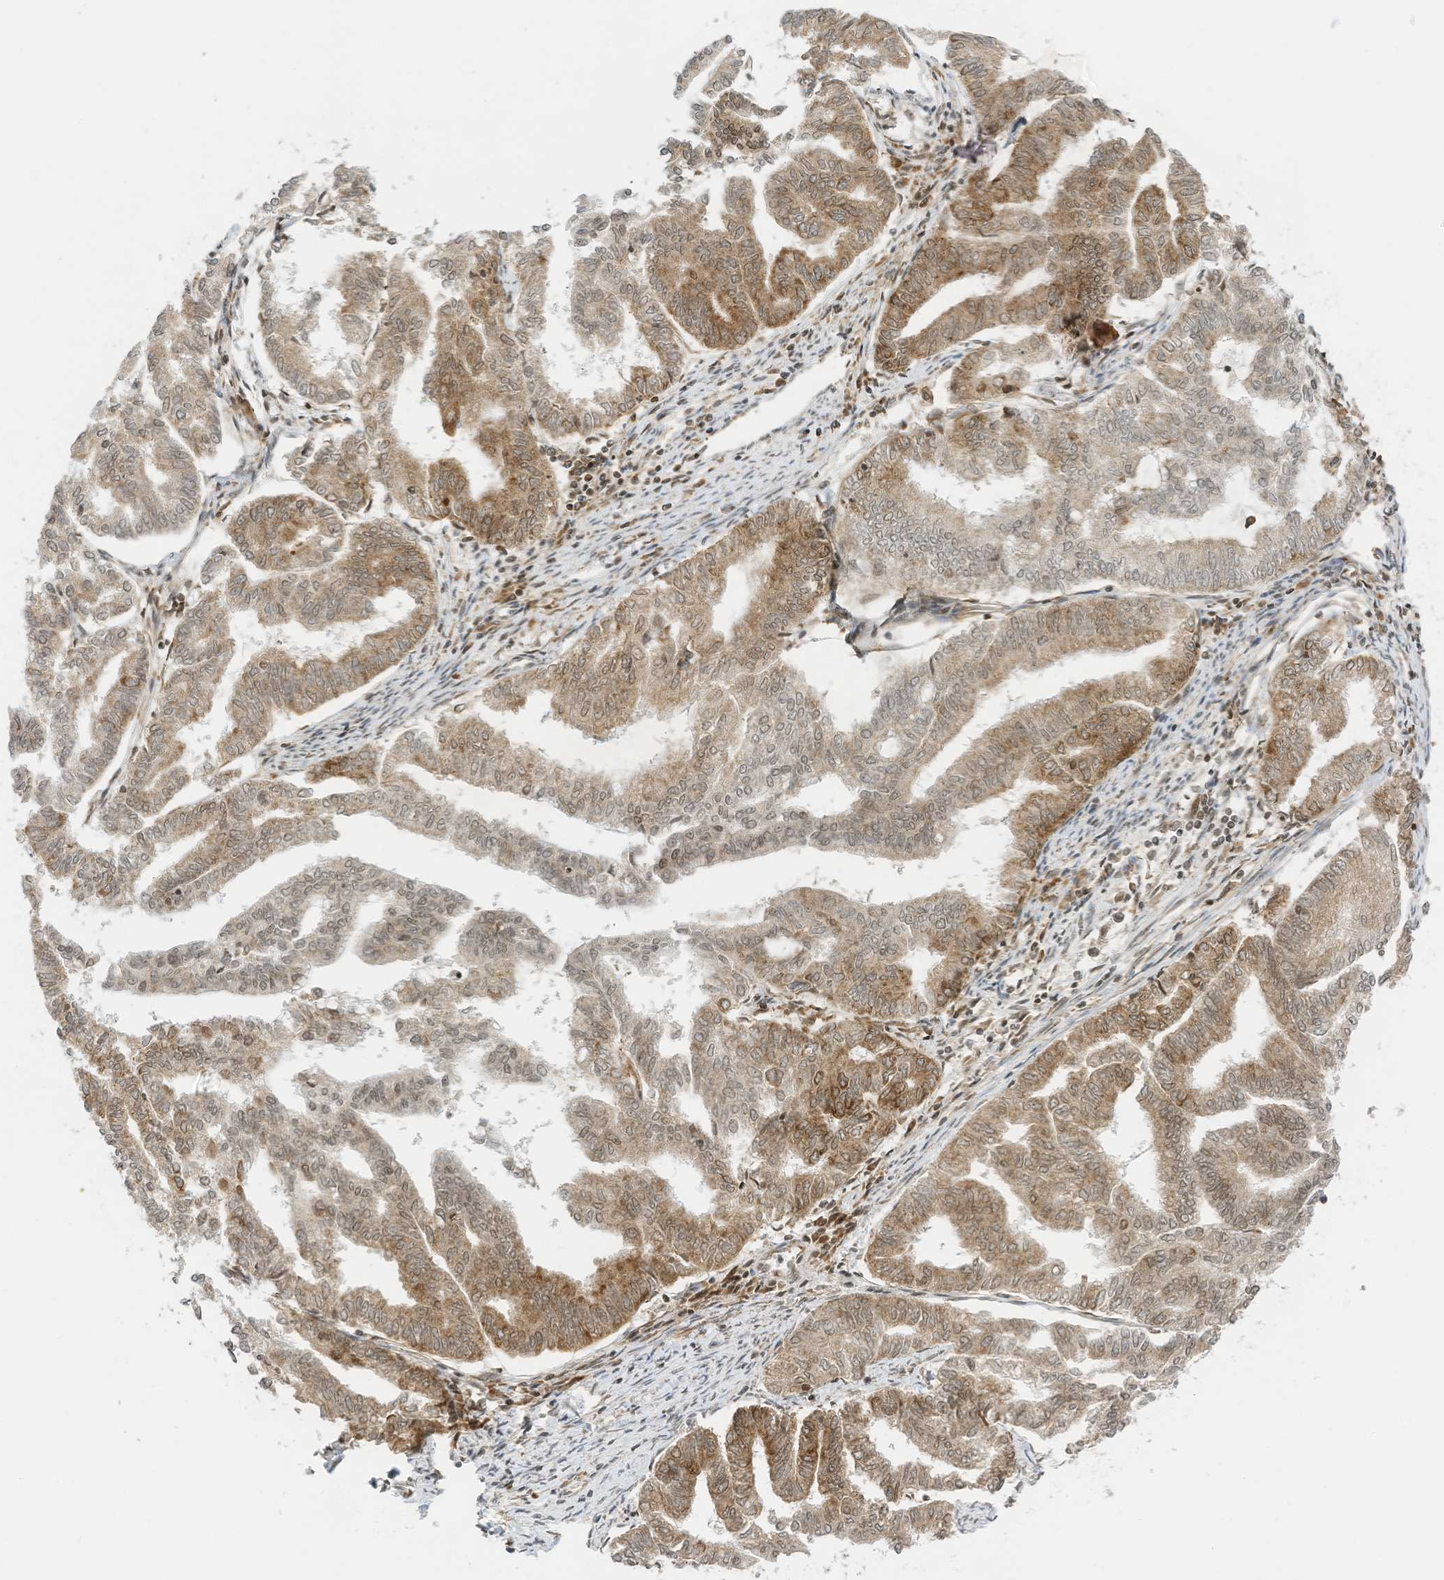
{"staining": {"intensity": "moderate", "quantity": "25%-75%", "location": "cytoplasmic/membranous"}, "tissue": "endometrial cancer", "cell_type": "Tumor cells", "image_type": "cancer", "snomed": [{"axis": "morphology", "description": "Adenocarcinoma, NOS"}, {"axis": "topography", "description": "Endometrium"}], "caption": "Endometrial cancer stained with a protein marker demonstrates moderate staining in tumor cells.", "gene": "EDF1", "patient": {"sex": "female", "age": 79}}